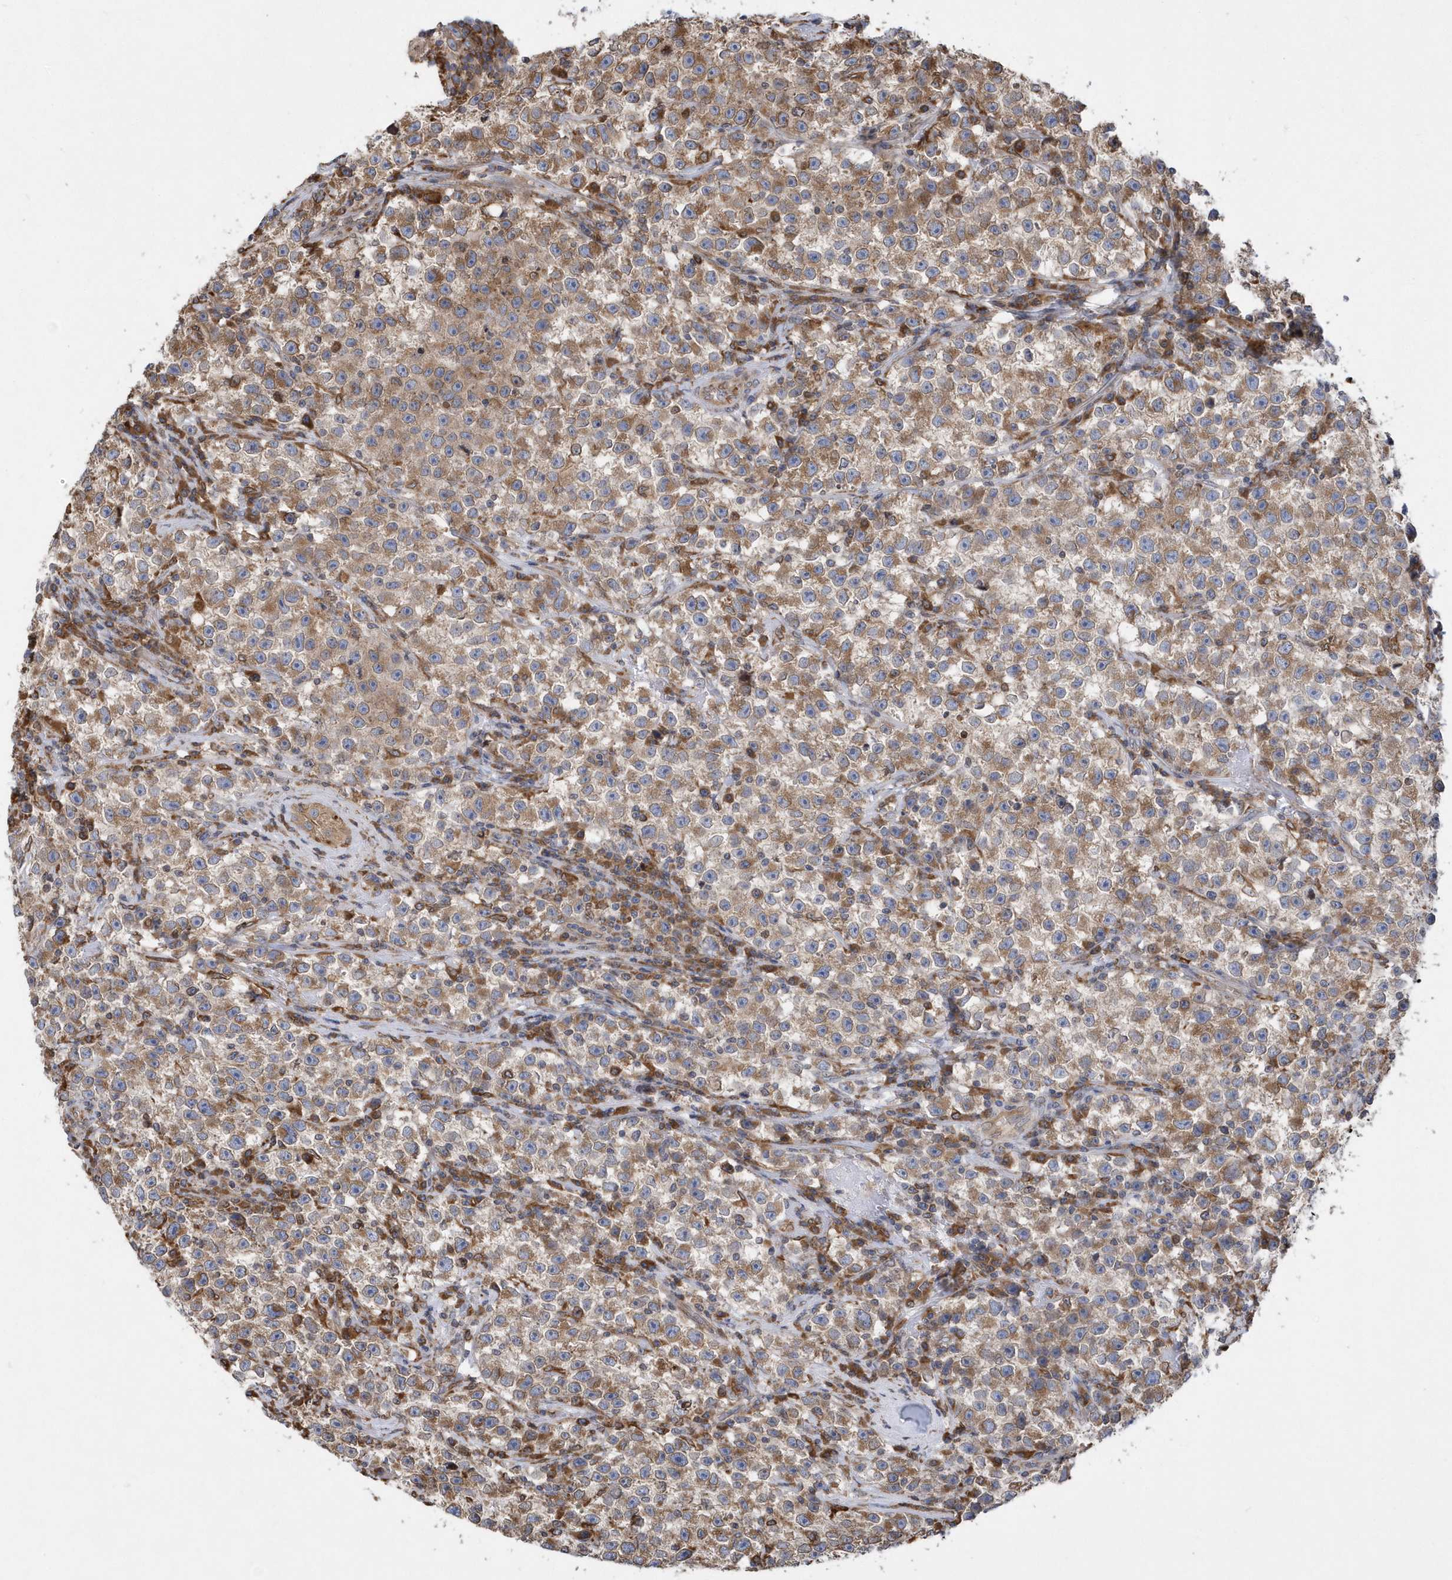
{"staining": {"intensity": "moderate", "quantity": ">75%", "location": "cytoplasmic/membranous"}, "tissue": "testis cancer", "cell_type": "Tumor cells", "image_type": "cancer", "snomed": [{"axis": "morphology", "description": "Seminoma, NOS"}, {"axis": "topography", "description": "Testis"}], "caption": "A brown stain shows moderate cytoplasmic/membranous positivity of a protein in human testis cancer (seminoma) tumor cells.", "gene": "VAMP7", "patient": {"sex": "male", "age": 22}}